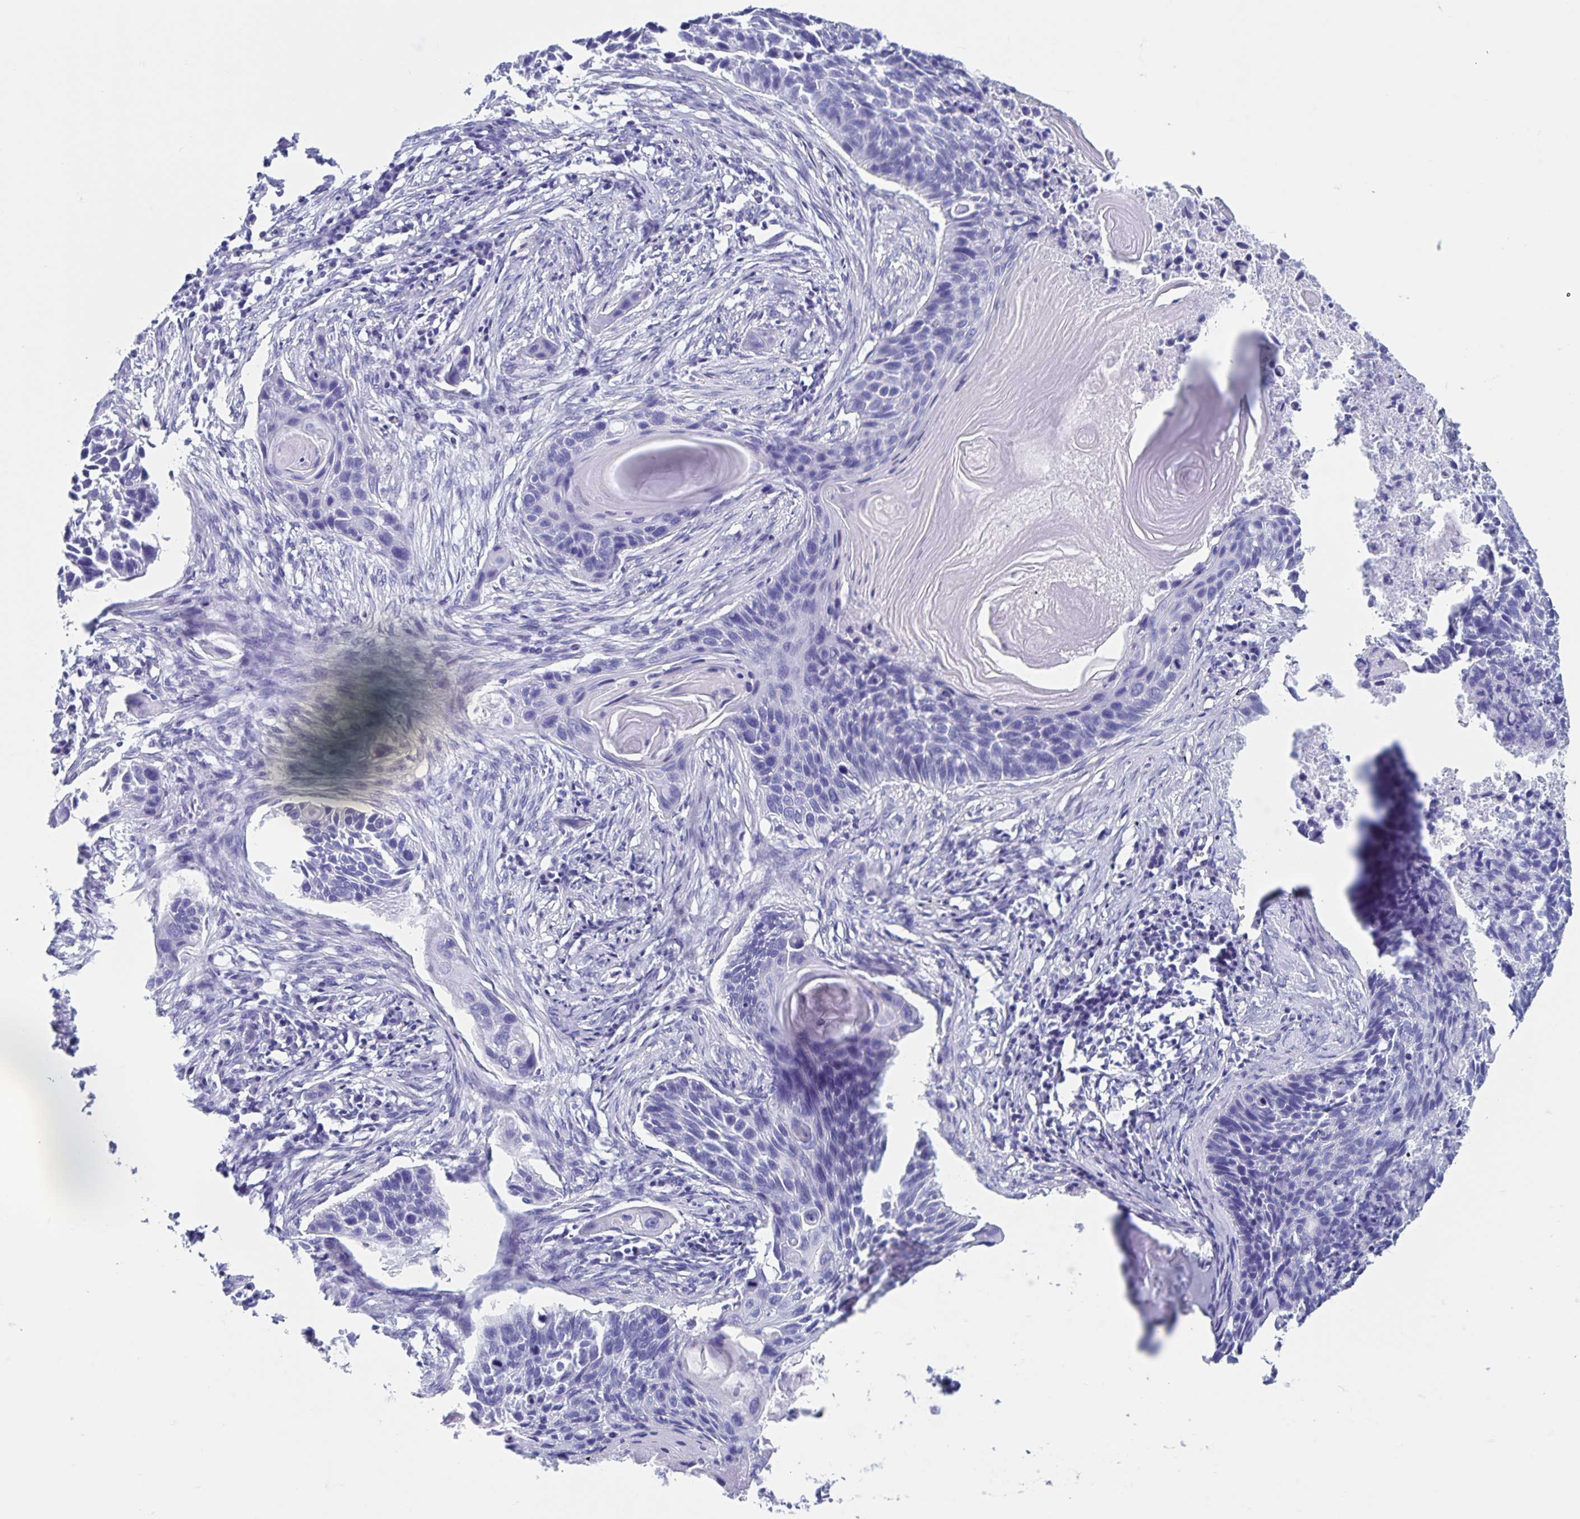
{"staining": {"intensity": "negative", "quantity": "none", "location": "none"}, "tissue": "lung cancer", "cell_type": "Tumor cells", "image_type": "cancer", "snomed": [{"axis": "morphology", "description": "Squamous cell carcinoma, NOS"}, {"axis": "topography", "description": "Lung"}], "caption": "A histopathology image of squamous cell carcinoma (lung) stained for a protein displays no brown staining in tumor cells.", "gene": "C12orf56", "patient": {"sex": "male", "age": 78}}